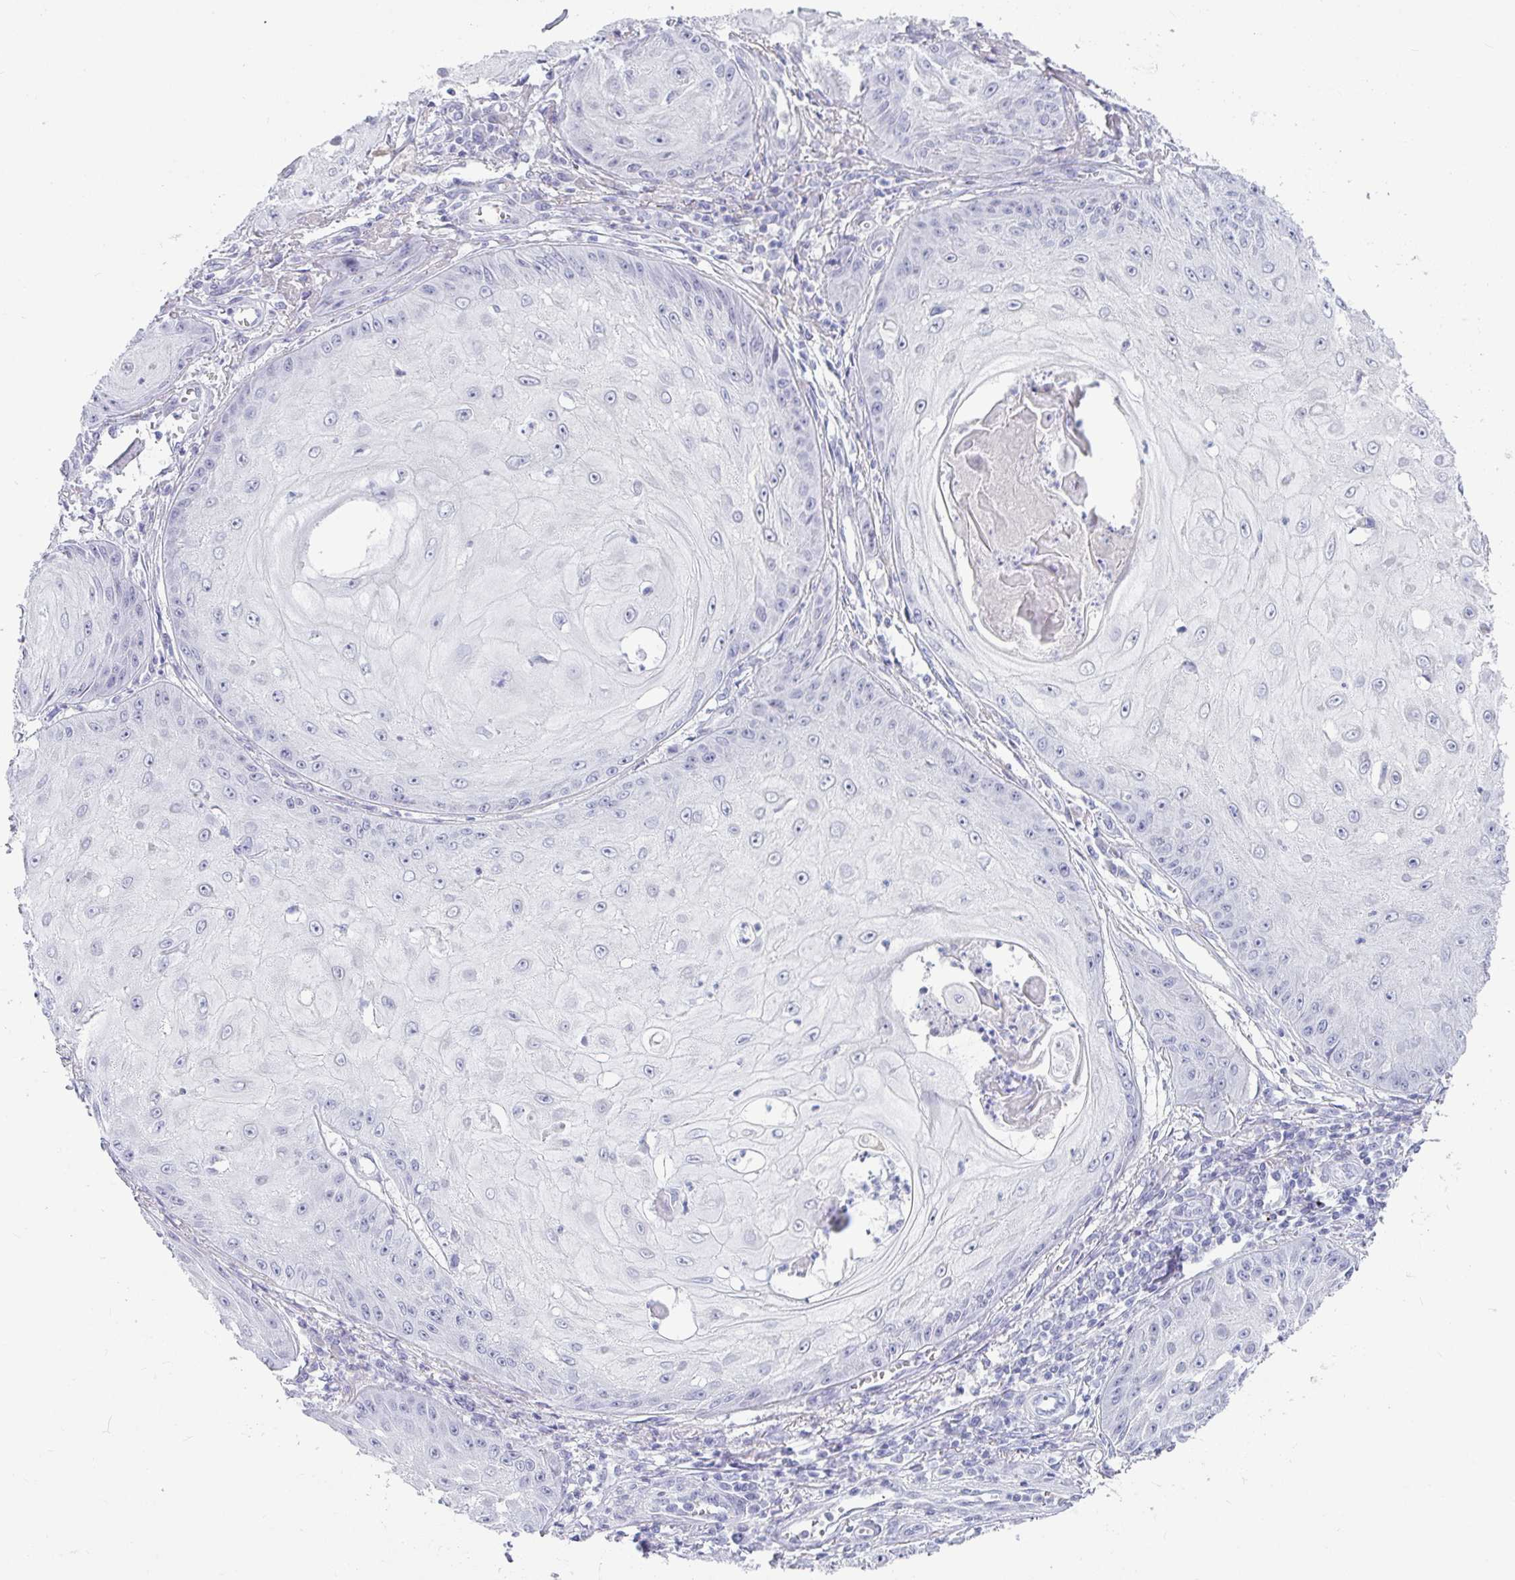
{"staining": {"intensity": "negative", "quantity": "none", "location": "none"}, "tissue": "skin cancer", "cell_type": "Tumor cells", "image_type": "cancer", "snomed": [{"axis": "morphology", "description": "Squamous cell carcinoma, NOS"}, {"axis": "topography", "description": "Skin"}], "caption": "A high-resolution micrograph shows IHC staining of skin cancer (squamous cell carcinoma), which shows no significant expression in tumor cells. The staining is performed using DAB brown chromogen with nuclei counter-stained in using hematoxylin.", "gene": "NPY", "patient": {"sex": "male", "age": 70}}